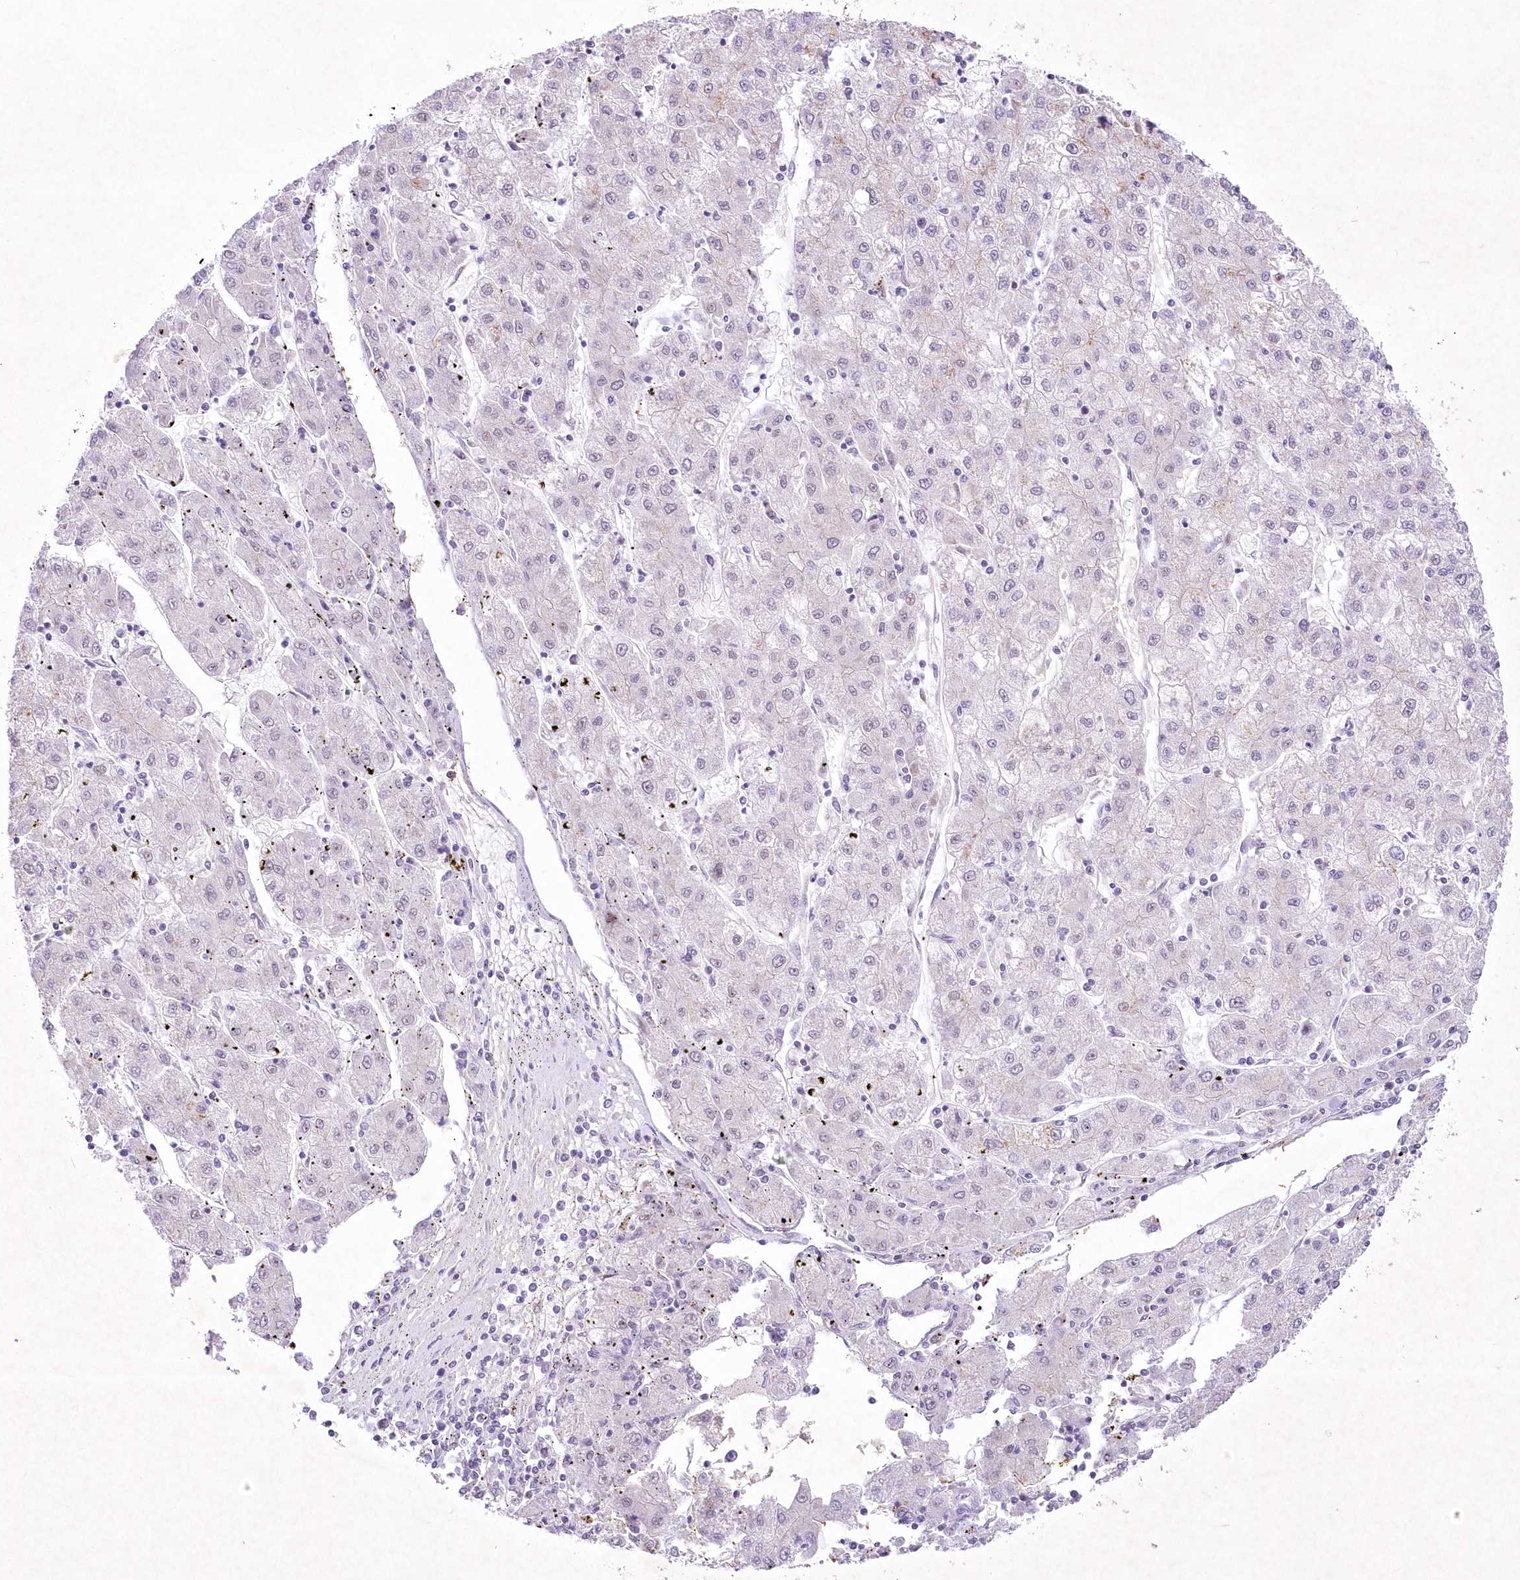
{"staining": {"intensity": "negative", "quantity": "none", "location": "none"}, "tissue": "liver cancer", "cell_type": "Tumor cells", "image_type": "cancer", "snomed": [{"axis": "morphology", "description": "Carcinoma, Hepatocellular, NOS"}, {"axis": "topography", "description": "Liver"}], "caption": "Liver cancer (hepatocellular carcinoma) was stained to show a protein in brown. There is no significant expression in tumor cells.", "gene": "RBM27", "patient": {"sex": "male", "age": 72}}